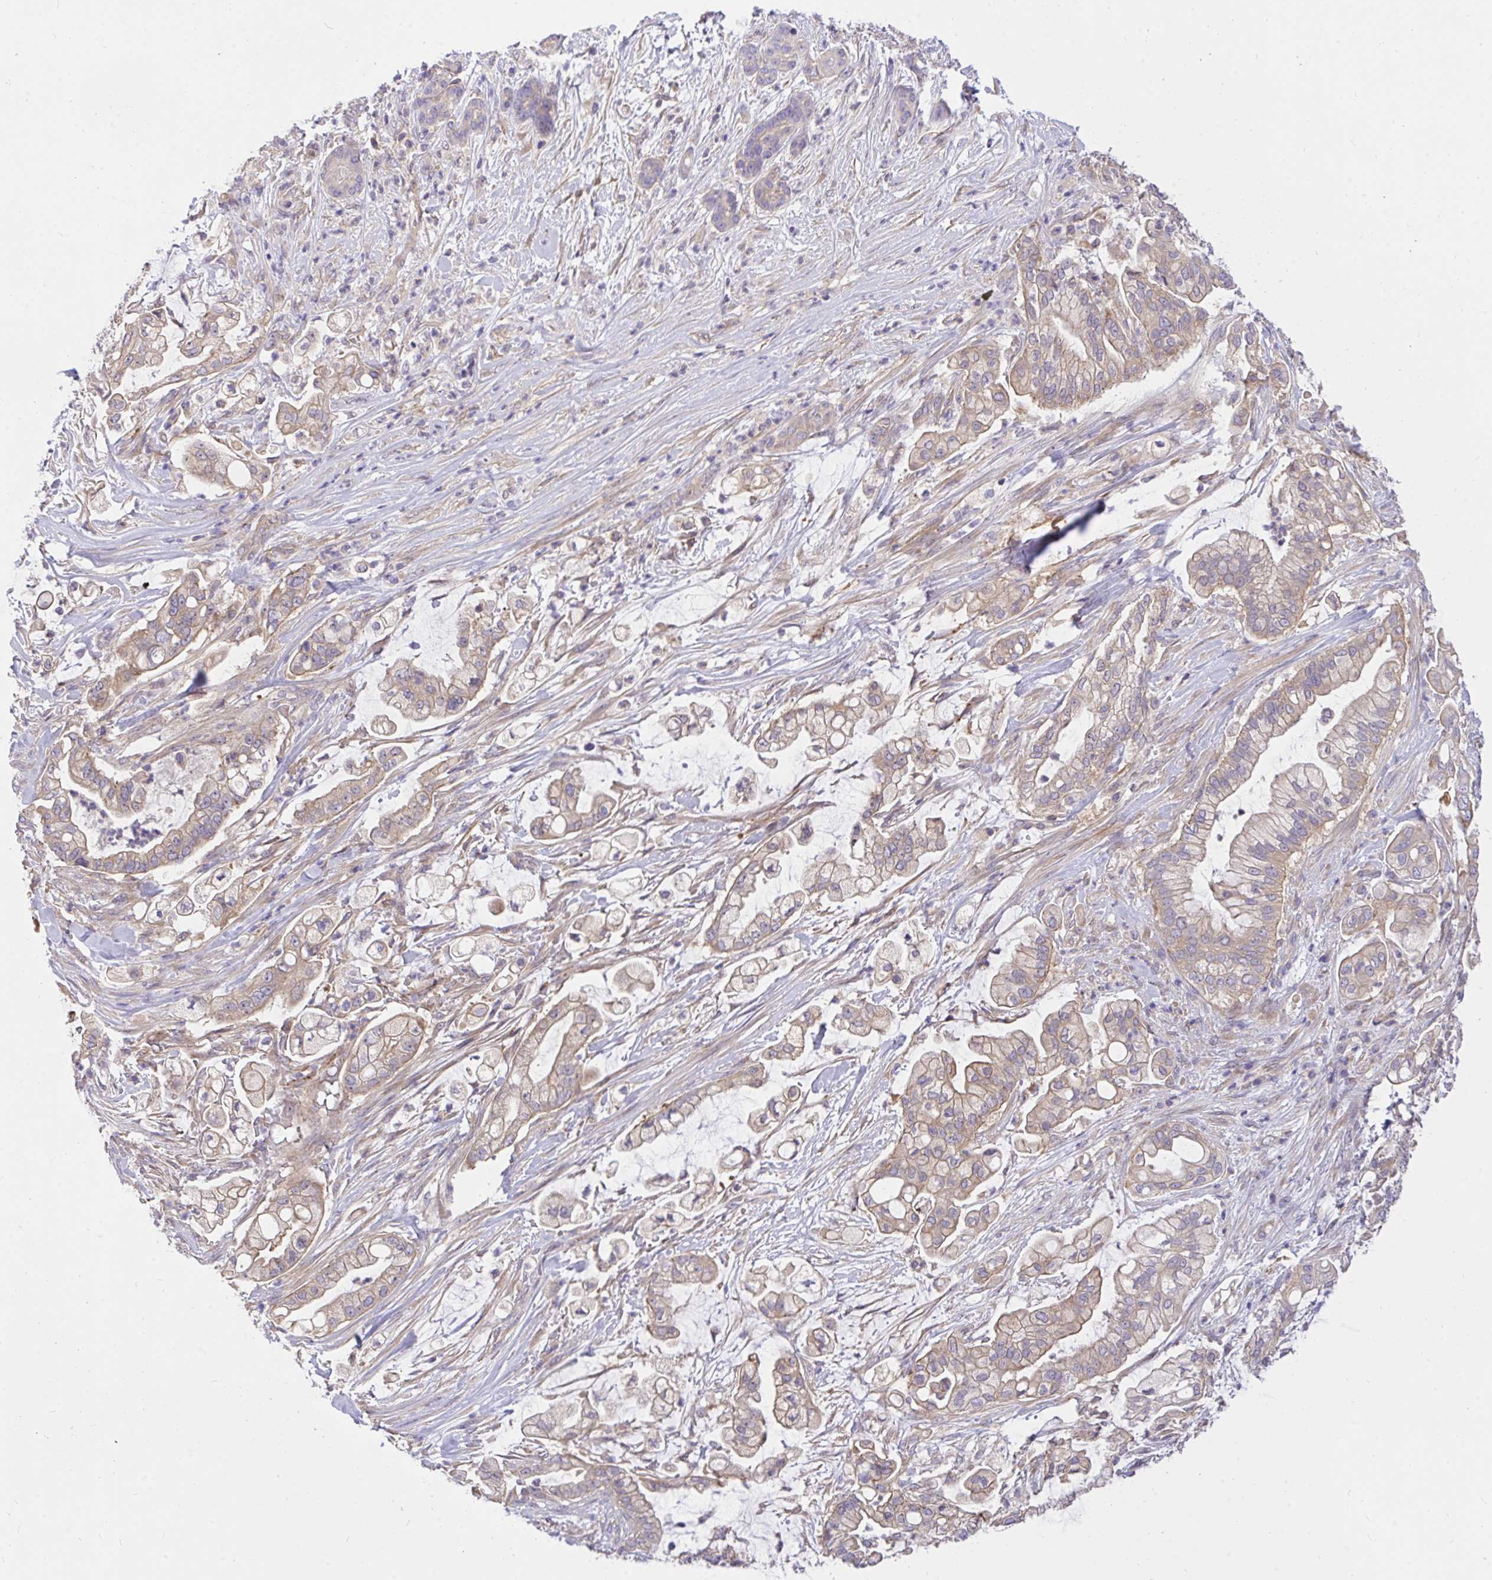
{"staining": {"intensity": "weak", "quantity": ">75%", "location": "cytoplasmic/membranous"}, "tissue": "pancreatic cancer", "cell_type": "Tumor cells", "image_type": "cancer", "snomed": [{"axis": "morphology", "description": "Adenocarcinoma, NOS"}, {"axis": "topography", "description": "Pancreas"}], "caption": "Protein staining by immunohistochemistry exhibits weak cytoplasmic/membranous expression in about >75% of tumor cells in pancreatic cancer (adenocarcinoma). The protein of interest is stained brown, and the nuclei are stained in blue (DAB IHC with brightfield microscopy, high magnification).", "gene": "TLN2", "patient": {"sex": "female", "age": 69}}